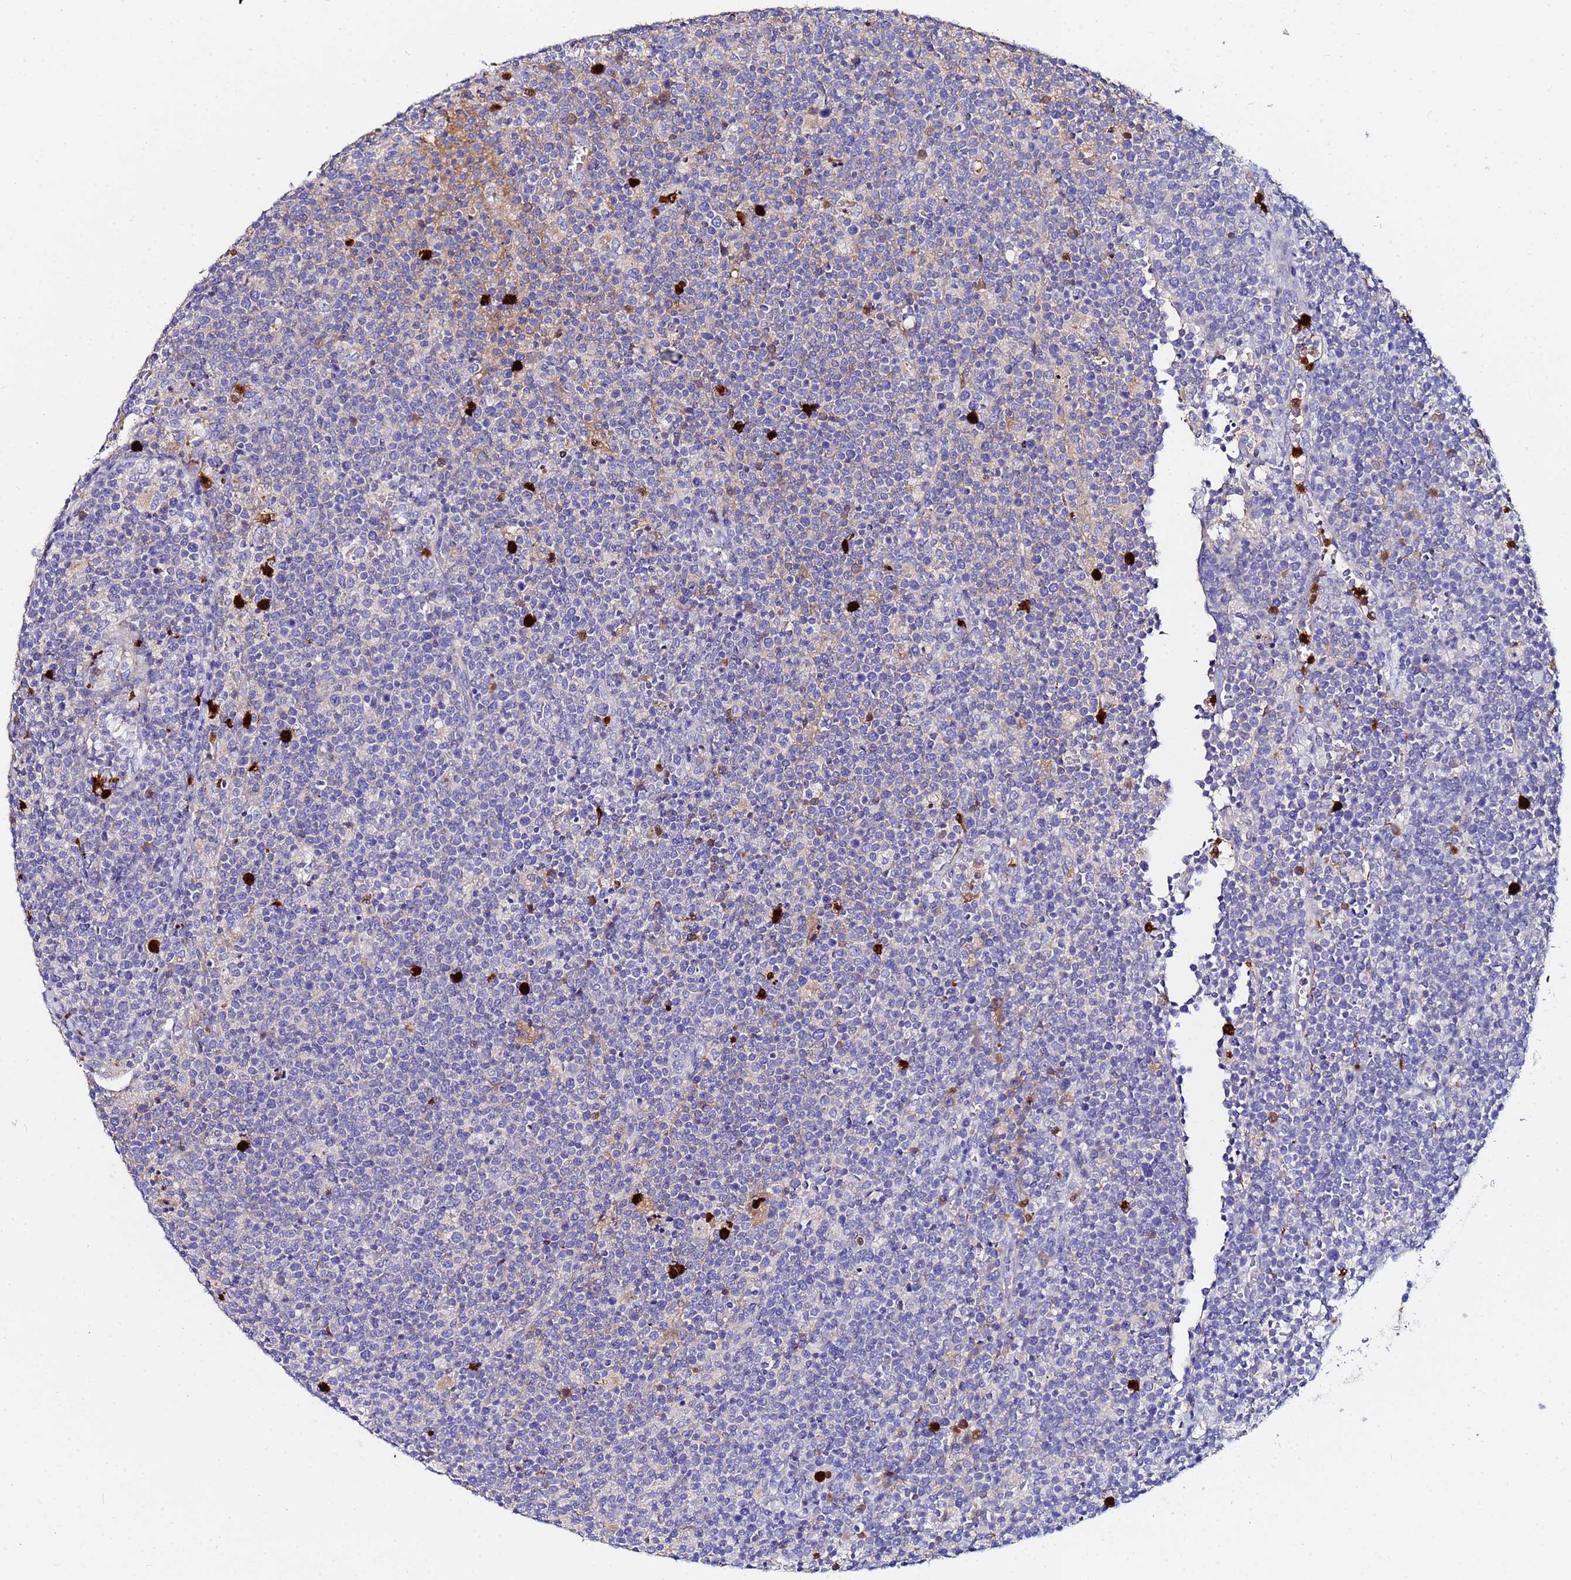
{"staining": {"intensity": "negative", "quantity": "none", "location": "none"}, "tissue": "lymphoma", "cell_type": "Tumor cells", "image_type": "cancer", "snomed": [{"axis": "morphology", "description": "Malignant lymphoma, non-Hodgkin's type, High grade"}, {"axis": "topography", "description": "Lymph node"}], "caption": "Photomicrograph shows no protein staining in tumor cells of lymphoma tissue.", "gene": "TUBAL3", "patient": {"sex": "male", "age": 61}}